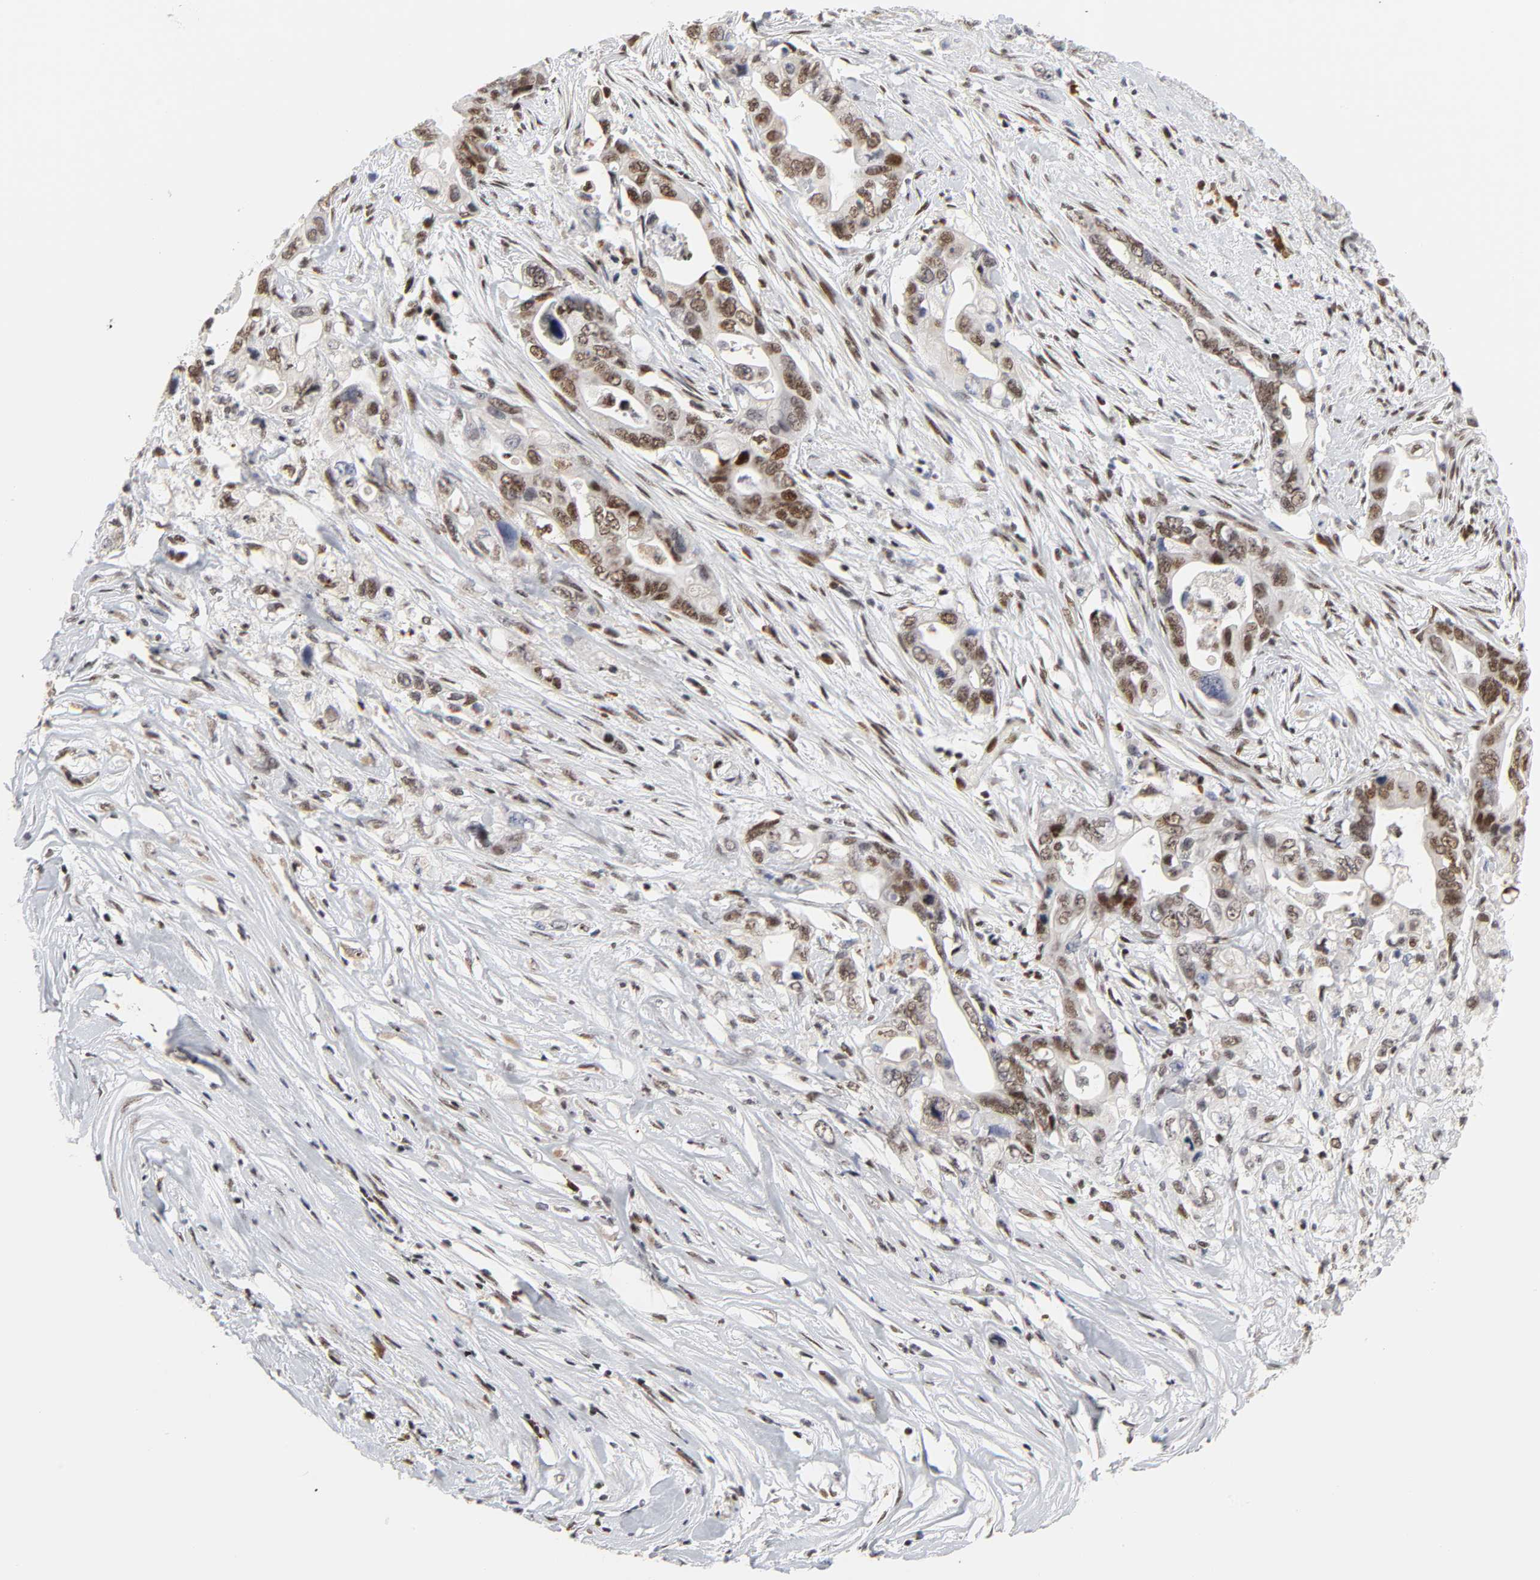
{"staining": {"intensity": "moderate", "quantity": ">75%", "location": "nuclear"}, "tissue": "pancreatic cancer", "cell_type": "Tumor cells", "image_type": "cancer", "snomed": [{"axis": "morphology", "description": "Normal tissue, NOS"}, {"axis": "topography", "description": "Pancreas"}], "caption": "Protein staining reveals moderate nuclear staining in approximately >75% of tumor cells in pancreatic cancer. (Brightfield microscopy of DAB IHC at high magnification).", "gene": "CREBBP", "patient": {"sex": "male", "age": 42}}